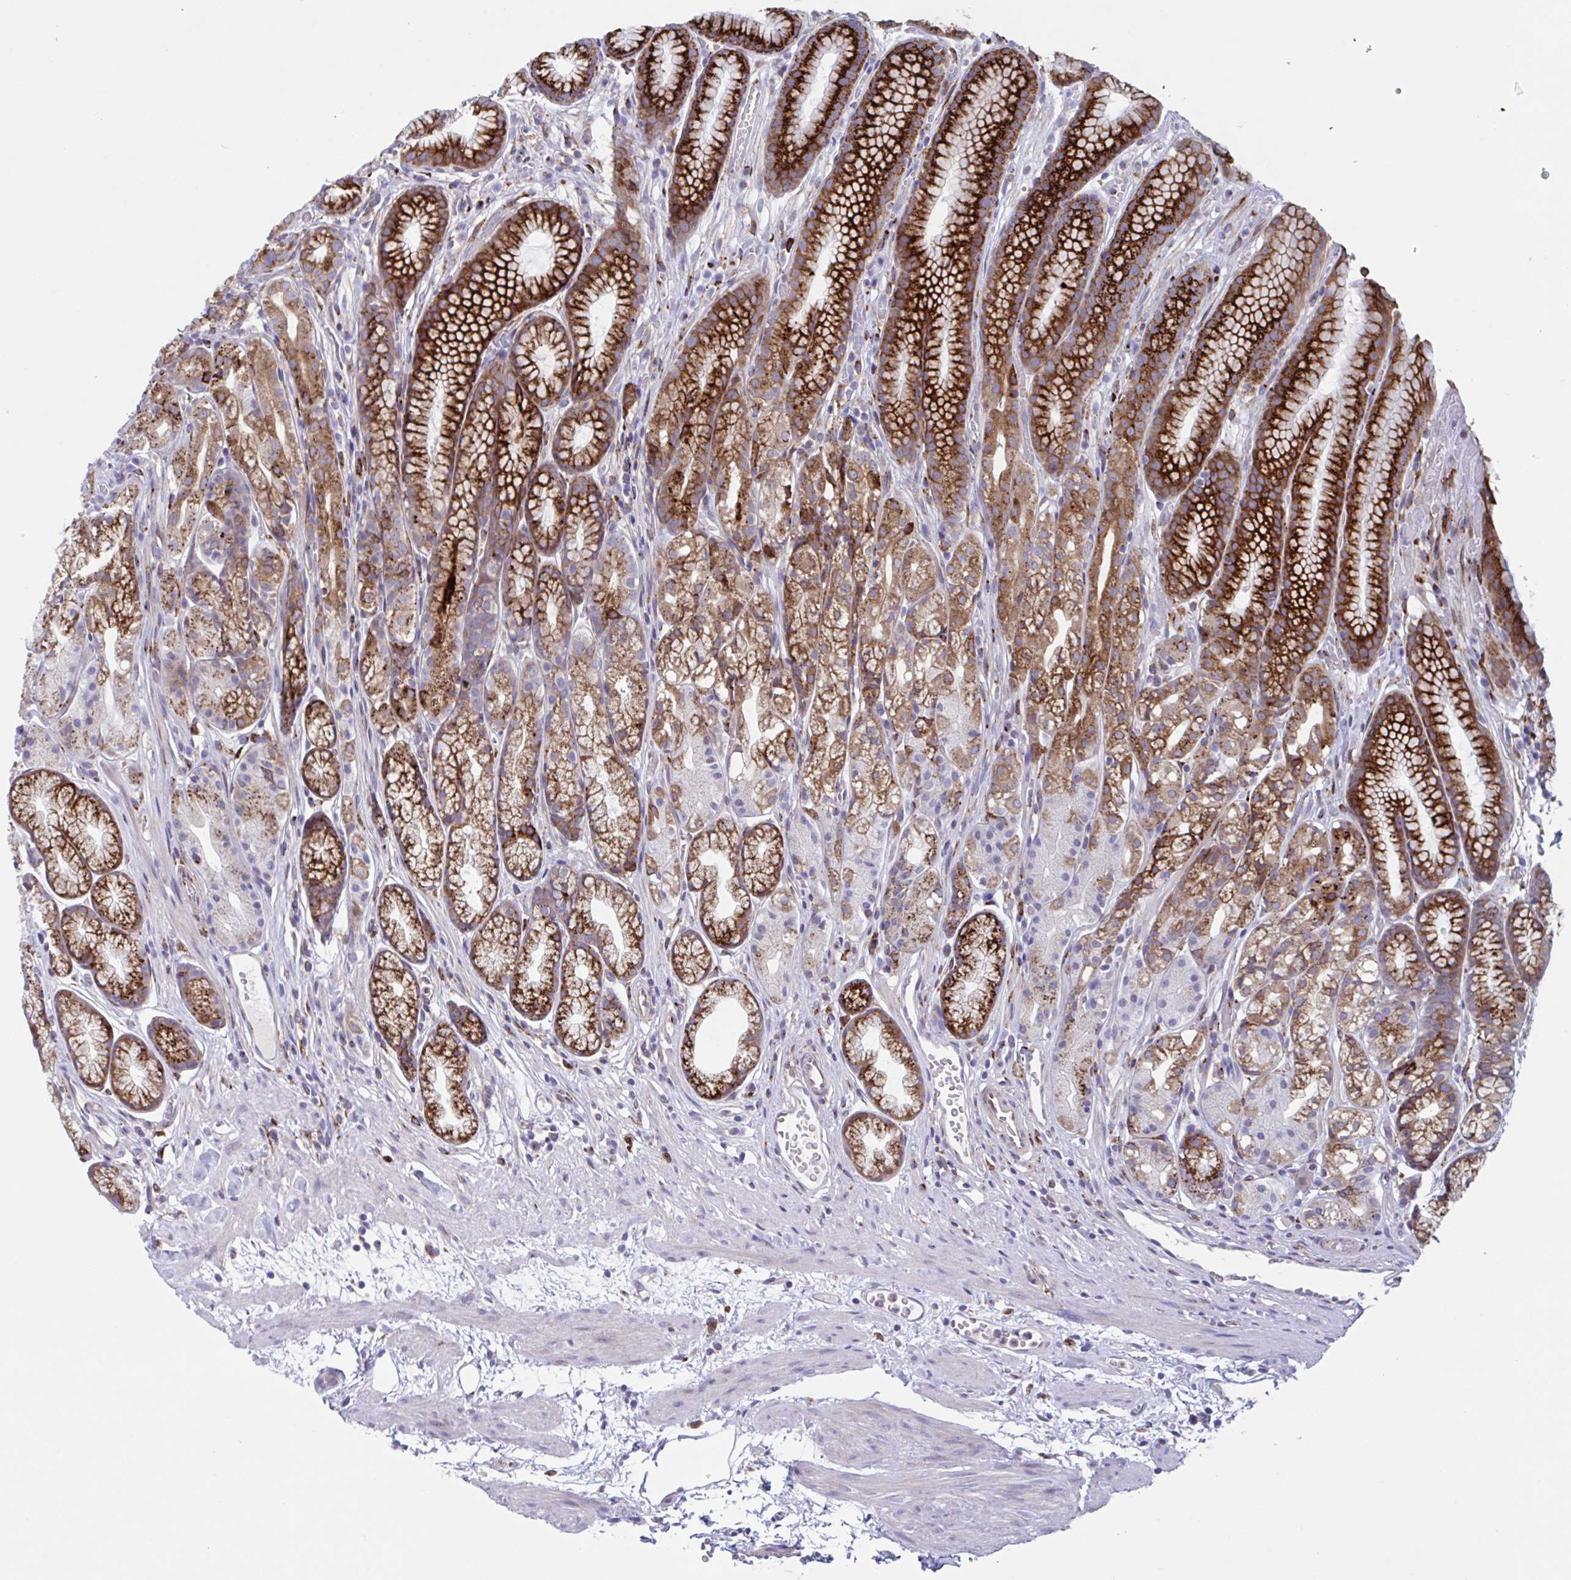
{"staining": {"intensity": "strong", "quantity": ">75%", "location": "cytoplasmic/membranous"}, "tissue": "stomach", "cell_type": "Glandular cells", "image_type": "normal", "snomed": [{"axis": "morphology", "description": "Normal tissue, NOS"}, {"axis": "topography", "description": "Smooth muscle"}, {"axis": "topography", "description": "Stomach"}], "caption": "Glandular cells display high levels of strong cytoplasmic/membranous expression in about >75% of cells in normal stomach. (Stains: DAB (3,3'-diaminobenzidine) in brown, nuclei in blue, Microscopy: brightfield microscopy at high magnification).", "gene": "RFK", "patient": {"sex": "male", "age": 70}}